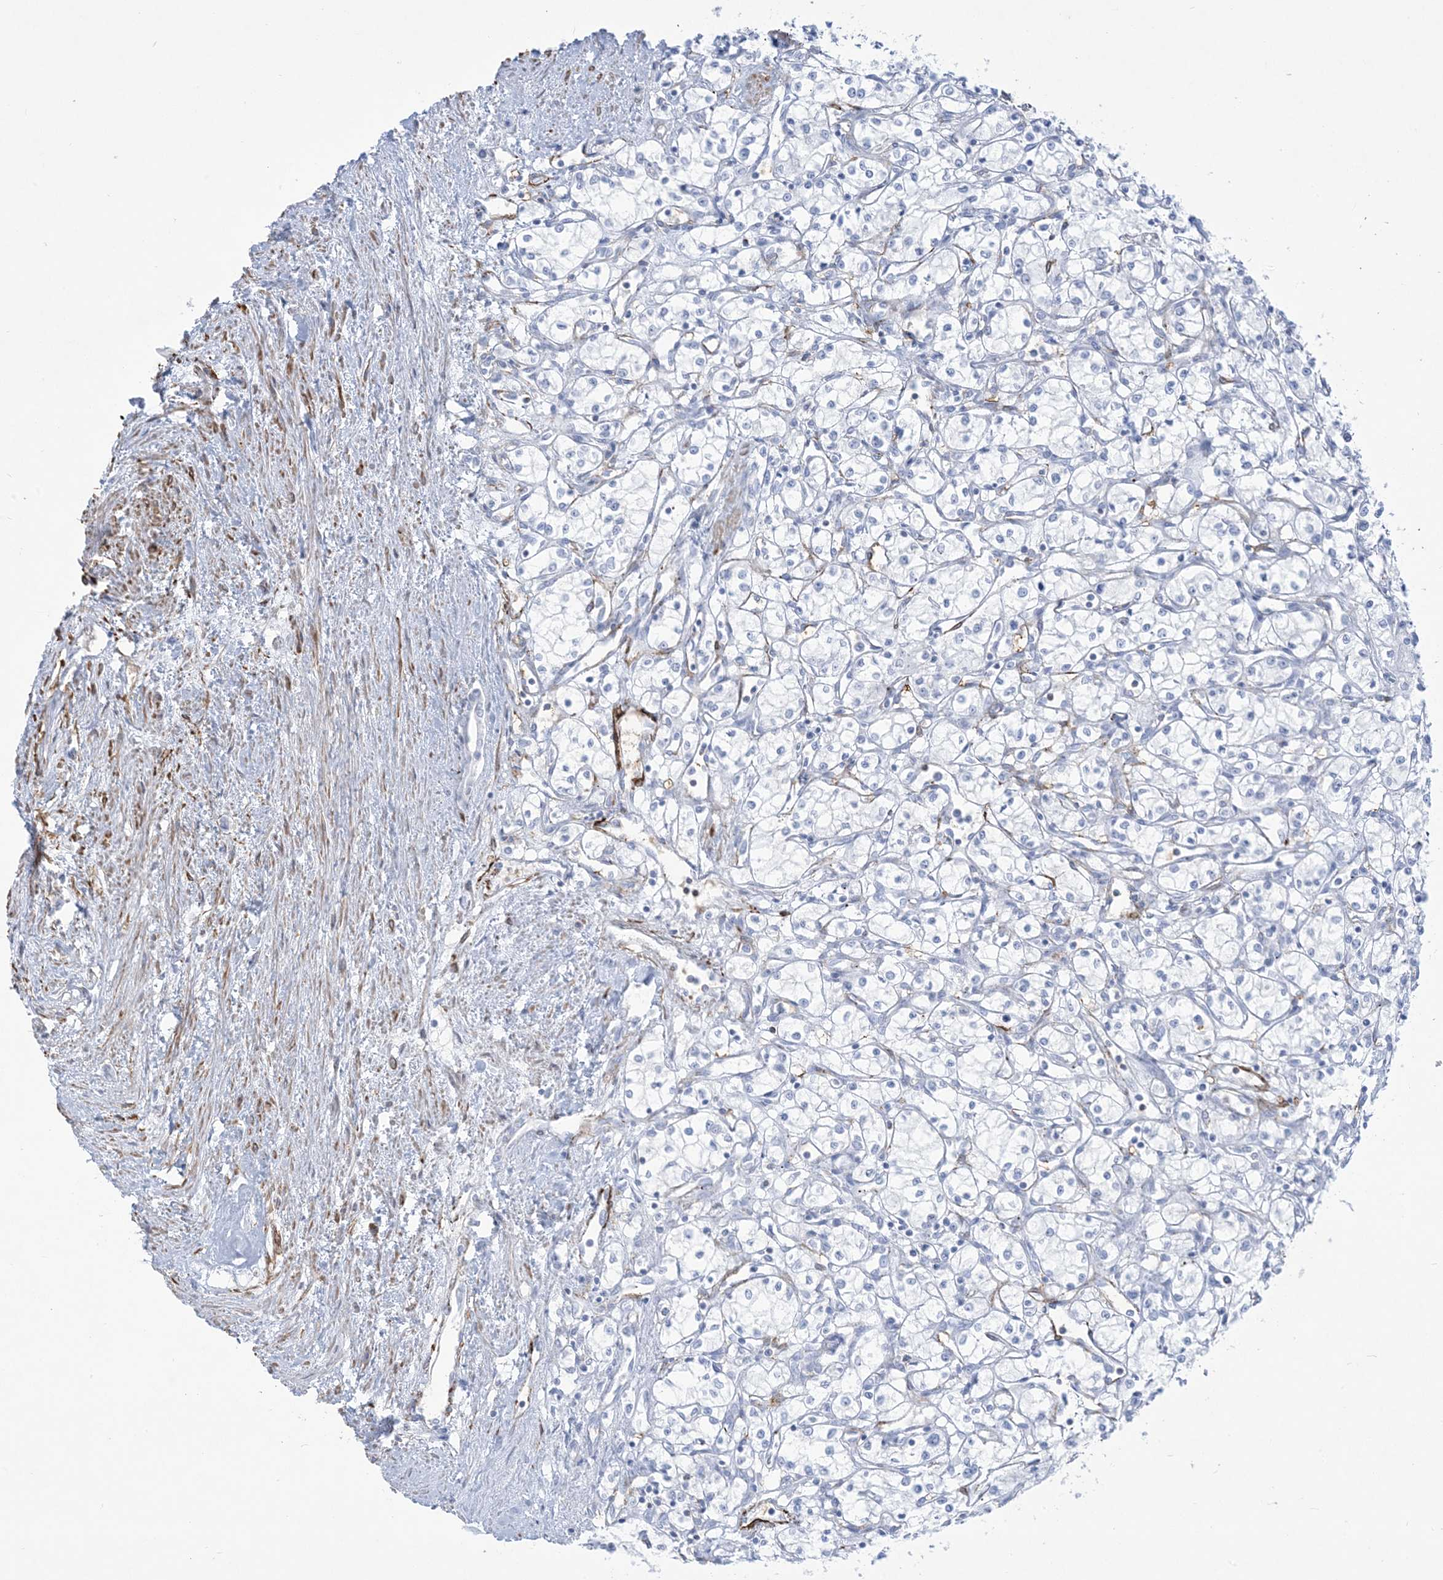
{"staining": {"intensity": "negative", "quantity": "none", "location": "none"}, "tissue": "renal cancer", "cell_type": "Tumor cells", "image_type": "cancer", "snomed": [{"axis": "morphology", "description": "Adenocarcinoma, NOS"}, {"axis": "topography", "description": "Kidney"}], "caption": "Immunohistochemical staining of human adenocarcinoma (renal) reveals no significant expression in tumor cells. (Brightfield microscopy of DAB (3,3'-diaminobenzidine) immunohistochemistry at high magnification).", "gene": "B3GNT7", "patient": {"sex": "male", "age": 59}}